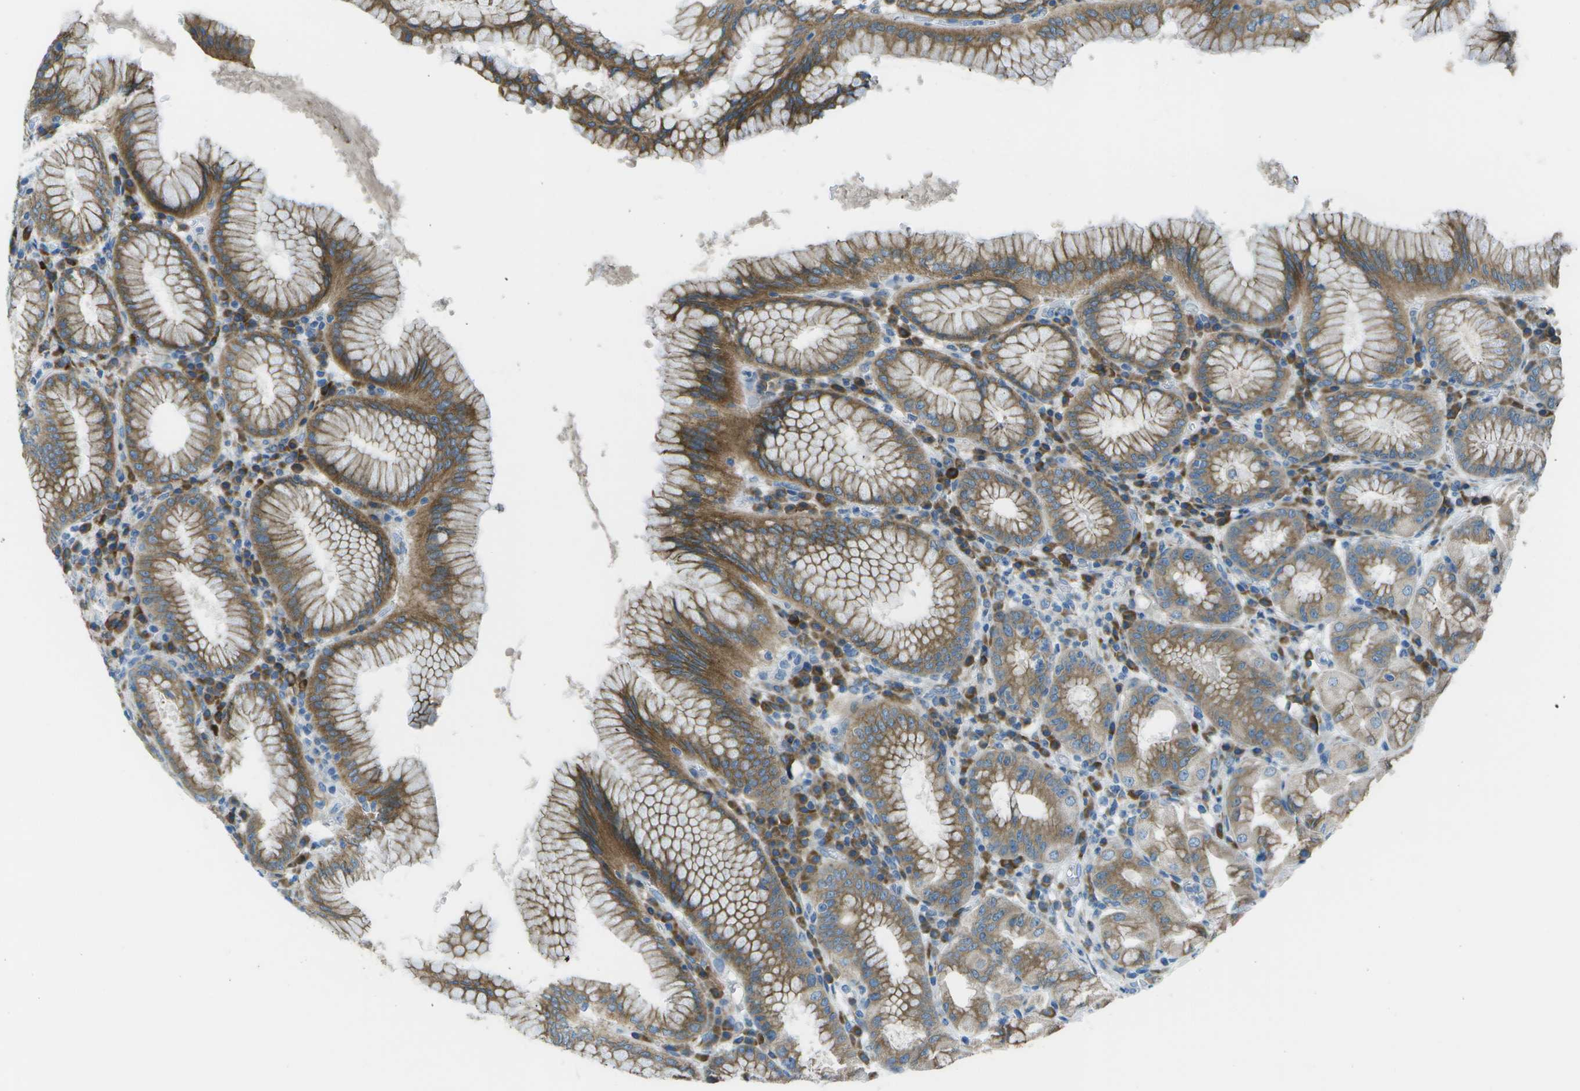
{"staining": {"intensity": "moderate", "quantity": ">75%", "location": "cytoplasmic/membranous"}, "tissue": "stomach", "cell_type": "Glandular cells", "image_type": "normal", "snomed": [{"axis": "morphology", "description": "Normal tissue, NOS"}, {"axis": "topography", "description": "Stomach"}, {"axis": "topography", "description": "Stomach, lower"}], "caption": "Immunohistochemistry (IHC) of benign stomach displays medium levels of moderate cytoplasmic/membranous expression in about >75% of glandular cells. (DAB = brown stain, brightfield microscopy at high magnification).", "gene": "KCTD3", "patient": {"sex": "female", "age": 56}}